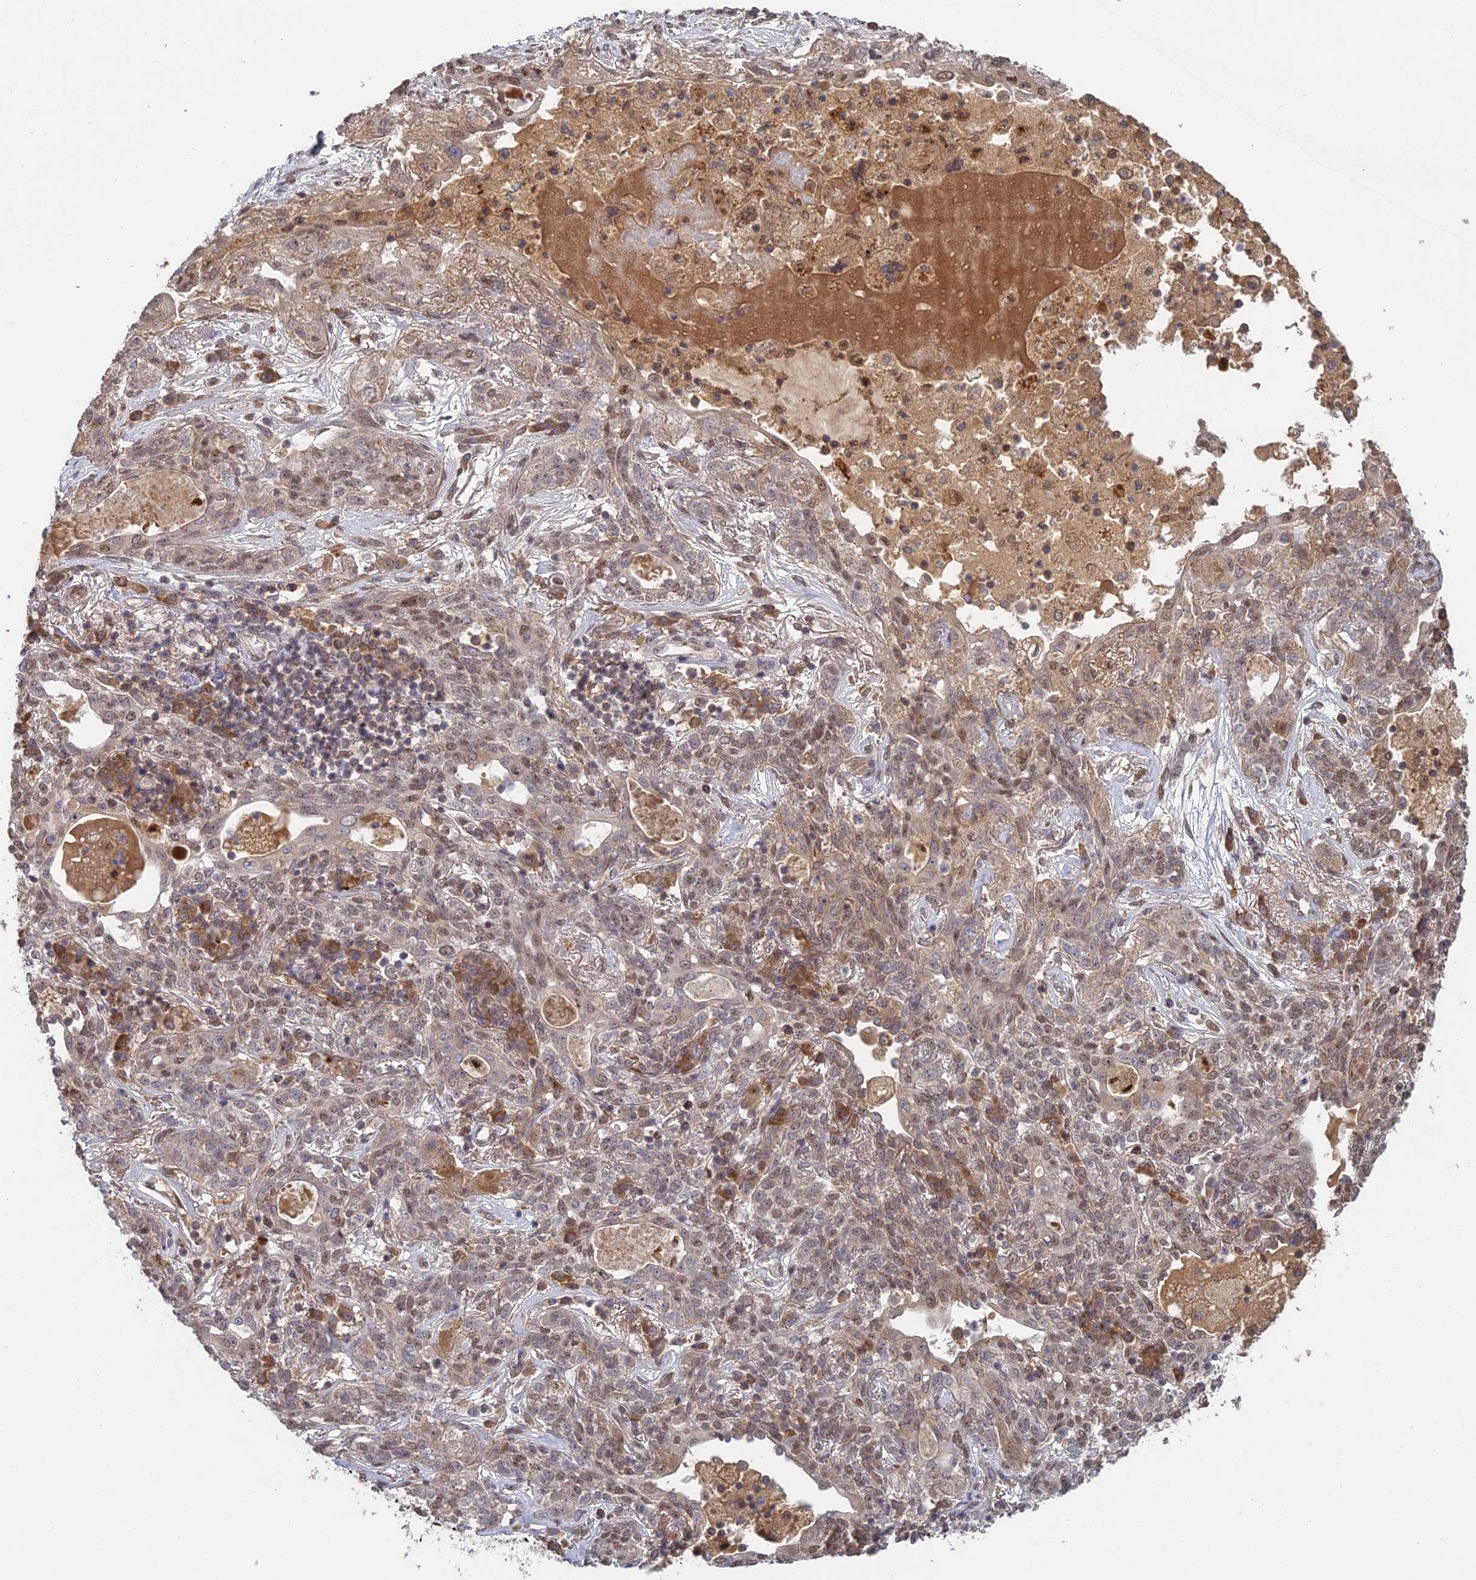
{"staining": {"intensity": "moderate", "quantity": "<25%", "location": "nuclear"}, "tissue": "lung cancer", "cell_type": "Tumor cells", "image_type": "cancer", "snomed": [{"axis": "morphology", "description": "Squamous cell carcinoma, NOS"}, {"axis": "topography", "description": "Lung"}], "caption": "Protein positivity by immunohistochemistry (IHC) exhibits moderate nuclear staining in approximately <25% of tumor cells in lung squamous cell carcinoma.", "gene": "RANBP3", "patient": {"sex": "female", "age": 70}}